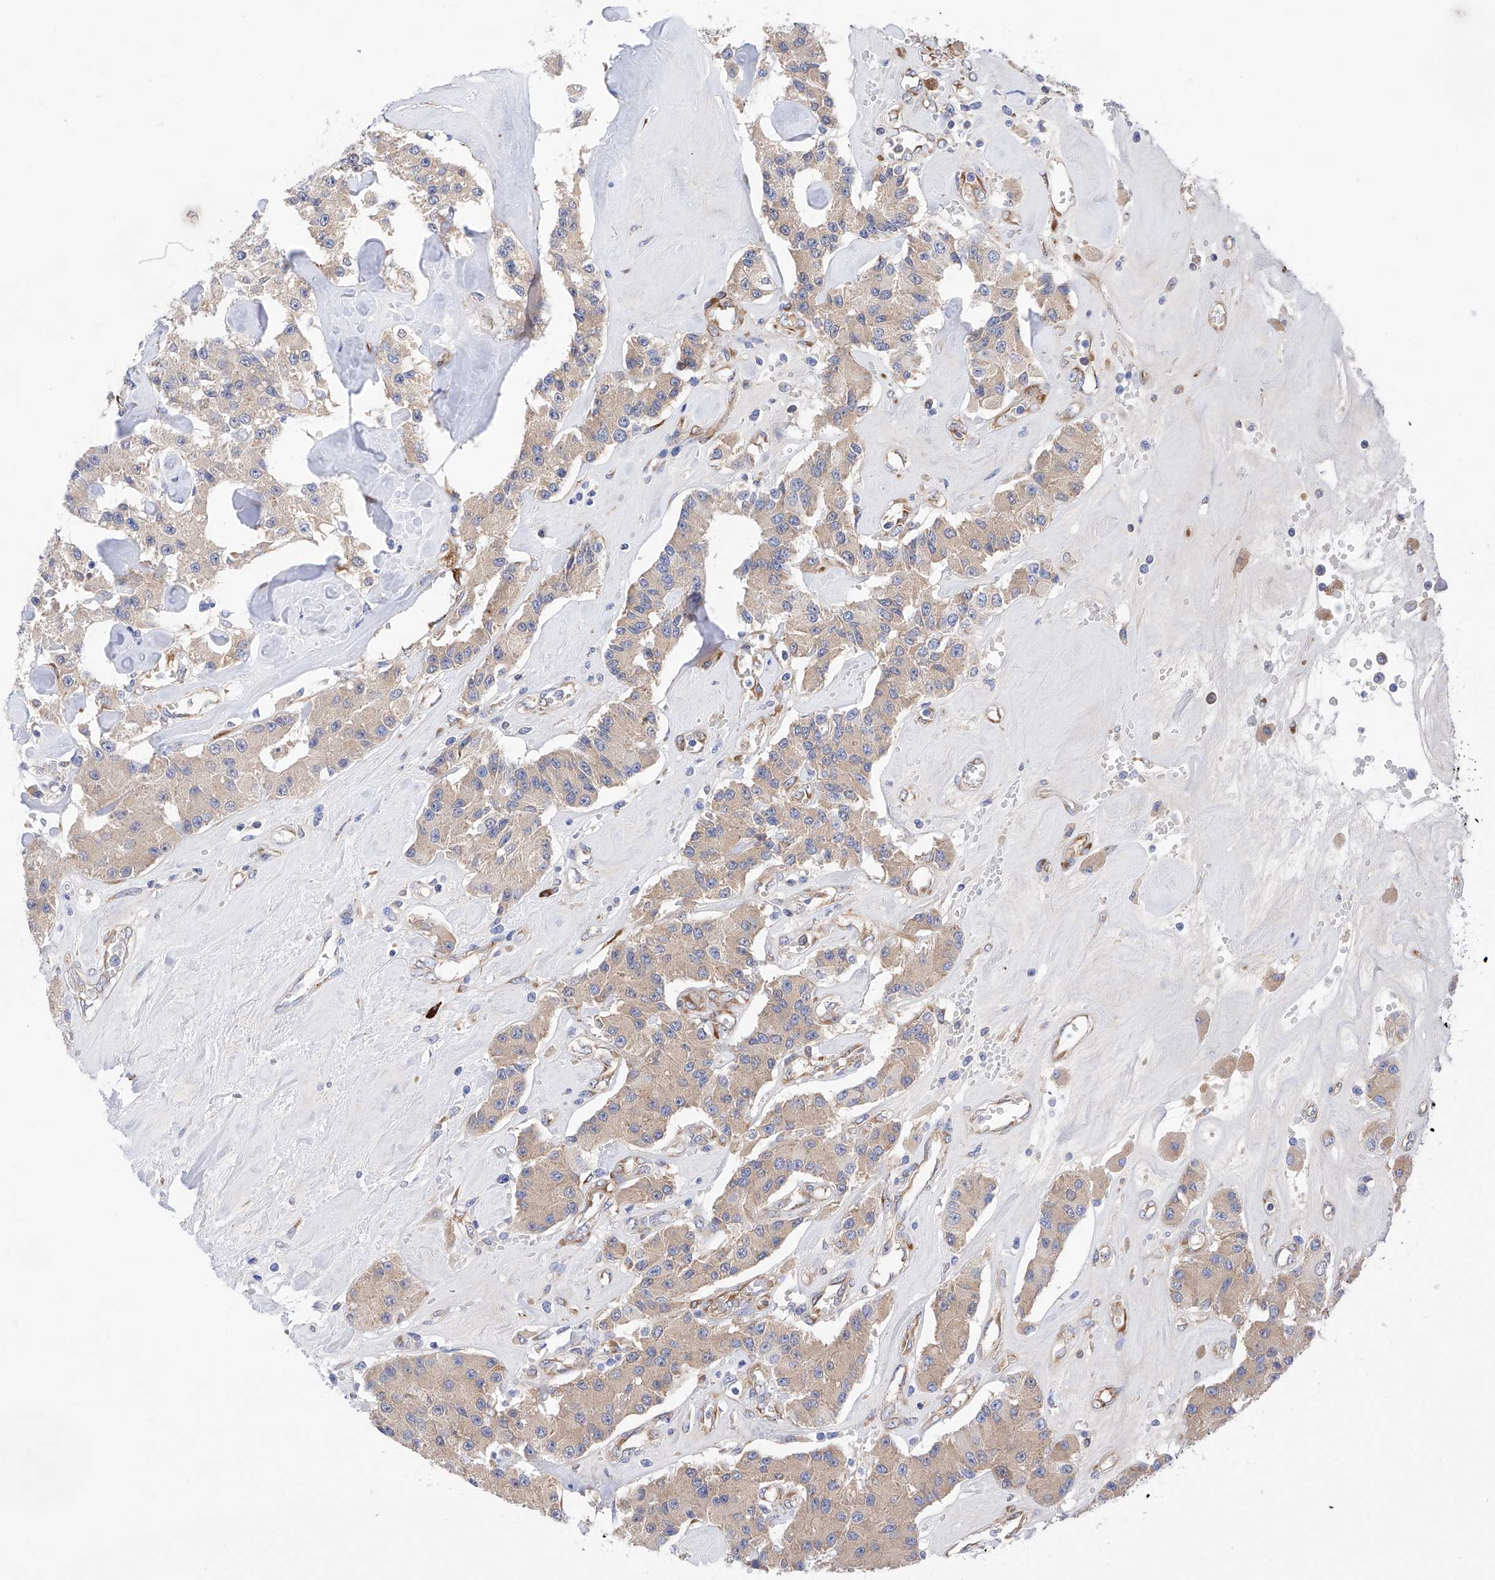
{"staining": {"intensity": "weak", "quantity": "25%-75%", "location": "cytoplasmic/membranous"}, "tissue": "carcinoid", "cell_type": "Tumor cells", "image_type": "cancer", "snomed": [{"axis": "morphology", "description": "Carcinoid, malignant, NOS"}, {"axis": "topography", "description": "Pancreas"}], "caption": "A high-resolution histopathology image shows immunohistochemistry staining of carcinoid, which demonstrates weak cytoplasmic/membranous staining in about 25%-75% of tumor cells.", "gene": "PDIA5", "patient": {"sex": "male", "age": 41}}